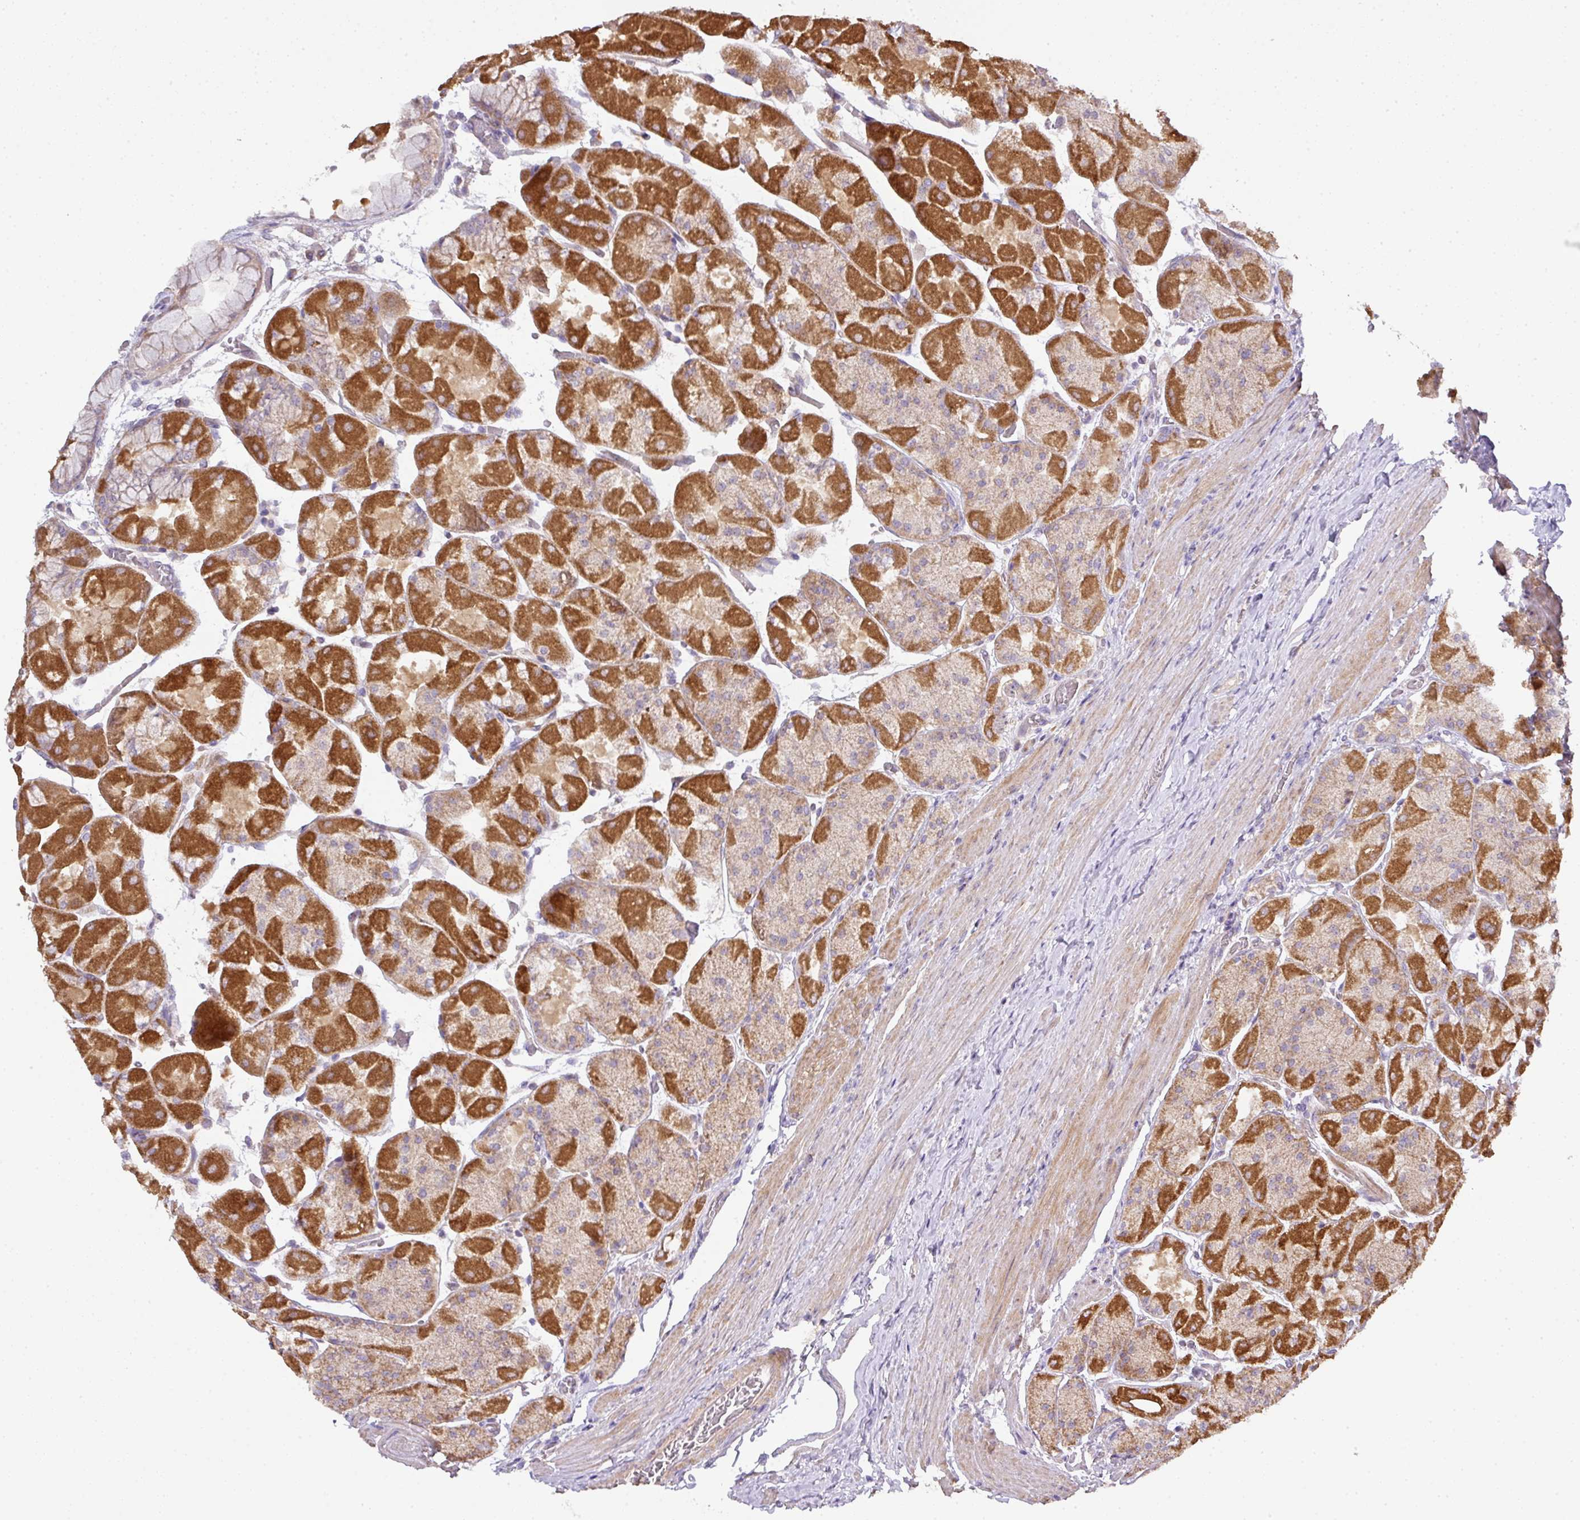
{"staining": {"intensity": "strong", "quantity": ">75%", "location": "cytoplasmic/membranous"}, "tissue": "stomach", "cell_type": "Glandular cells", "image_type": "normal", "snomed": [{"axis": "morphology", "description": "Normal tissue, NOS"}, {"axis": "topography", "description": "Stomach"}], "caption": "Immunohistochemical staining of normal human stomach demonstrates >75% levels of strong cytoplasmic/membranous protein staining in approximately >75% of glandular cells. Ihc stains the protein in brown and the nuclei are stained blue.", "gene": "STK35", "patient": {"sex": "female", "age": 61}}